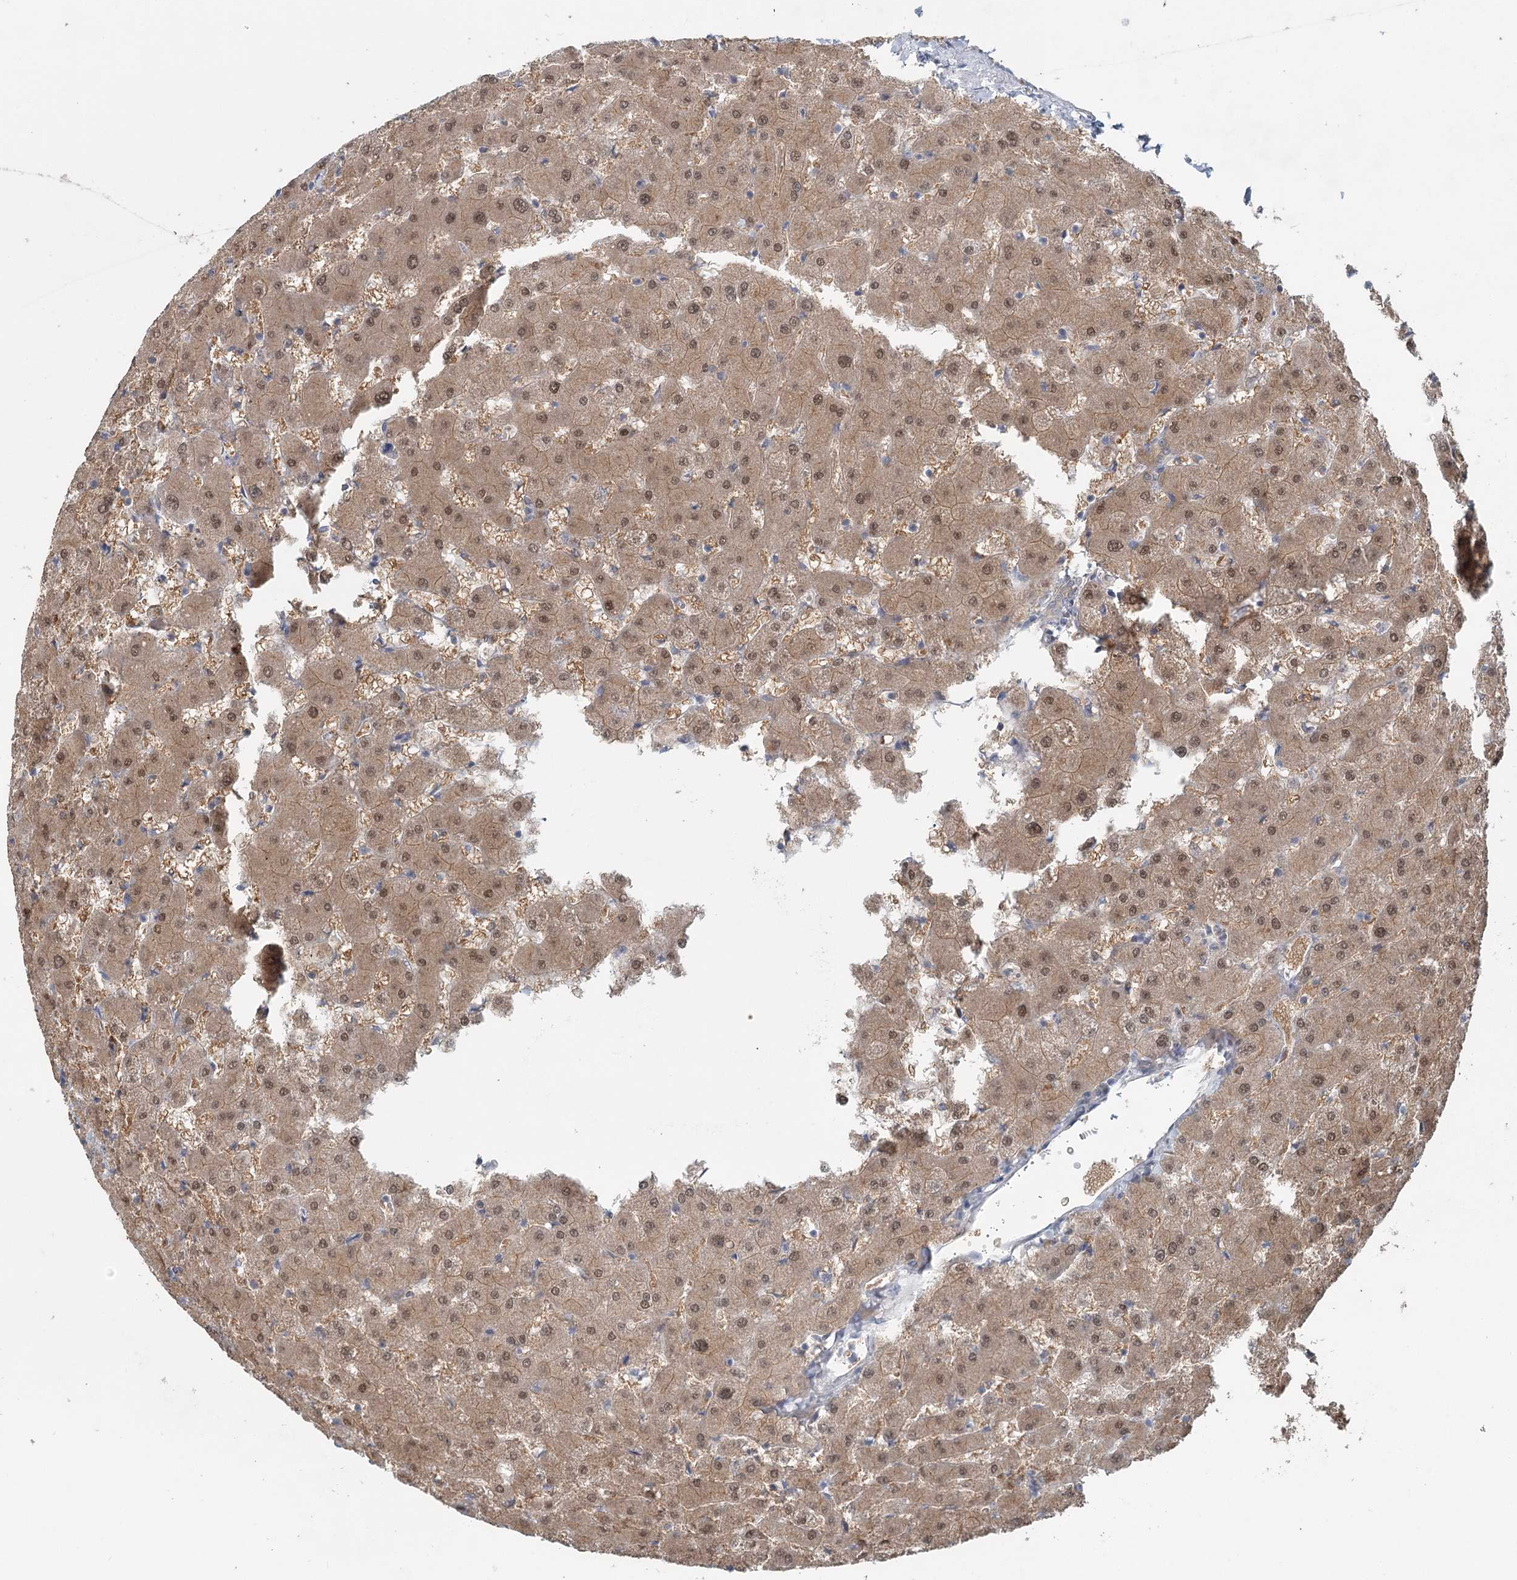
{"staining": {"intensity": "negative", "quantity": "none", "location": "none"}, "tissue": "liver", "cell_type": "Cholangiocytes", "image_type": "normal", "snomed": [{"axis": "morphology", "description": "Normal tissue, NOS"}, {"axis": "topography", "description": "Liver"}], "caption": "High power microscopy micrograph of an IHC image of unremarkable liver, revealing no significant staining in cholangiocytes.", "gene": "ADK", "patient": {"sex": "female", "age": 63}}